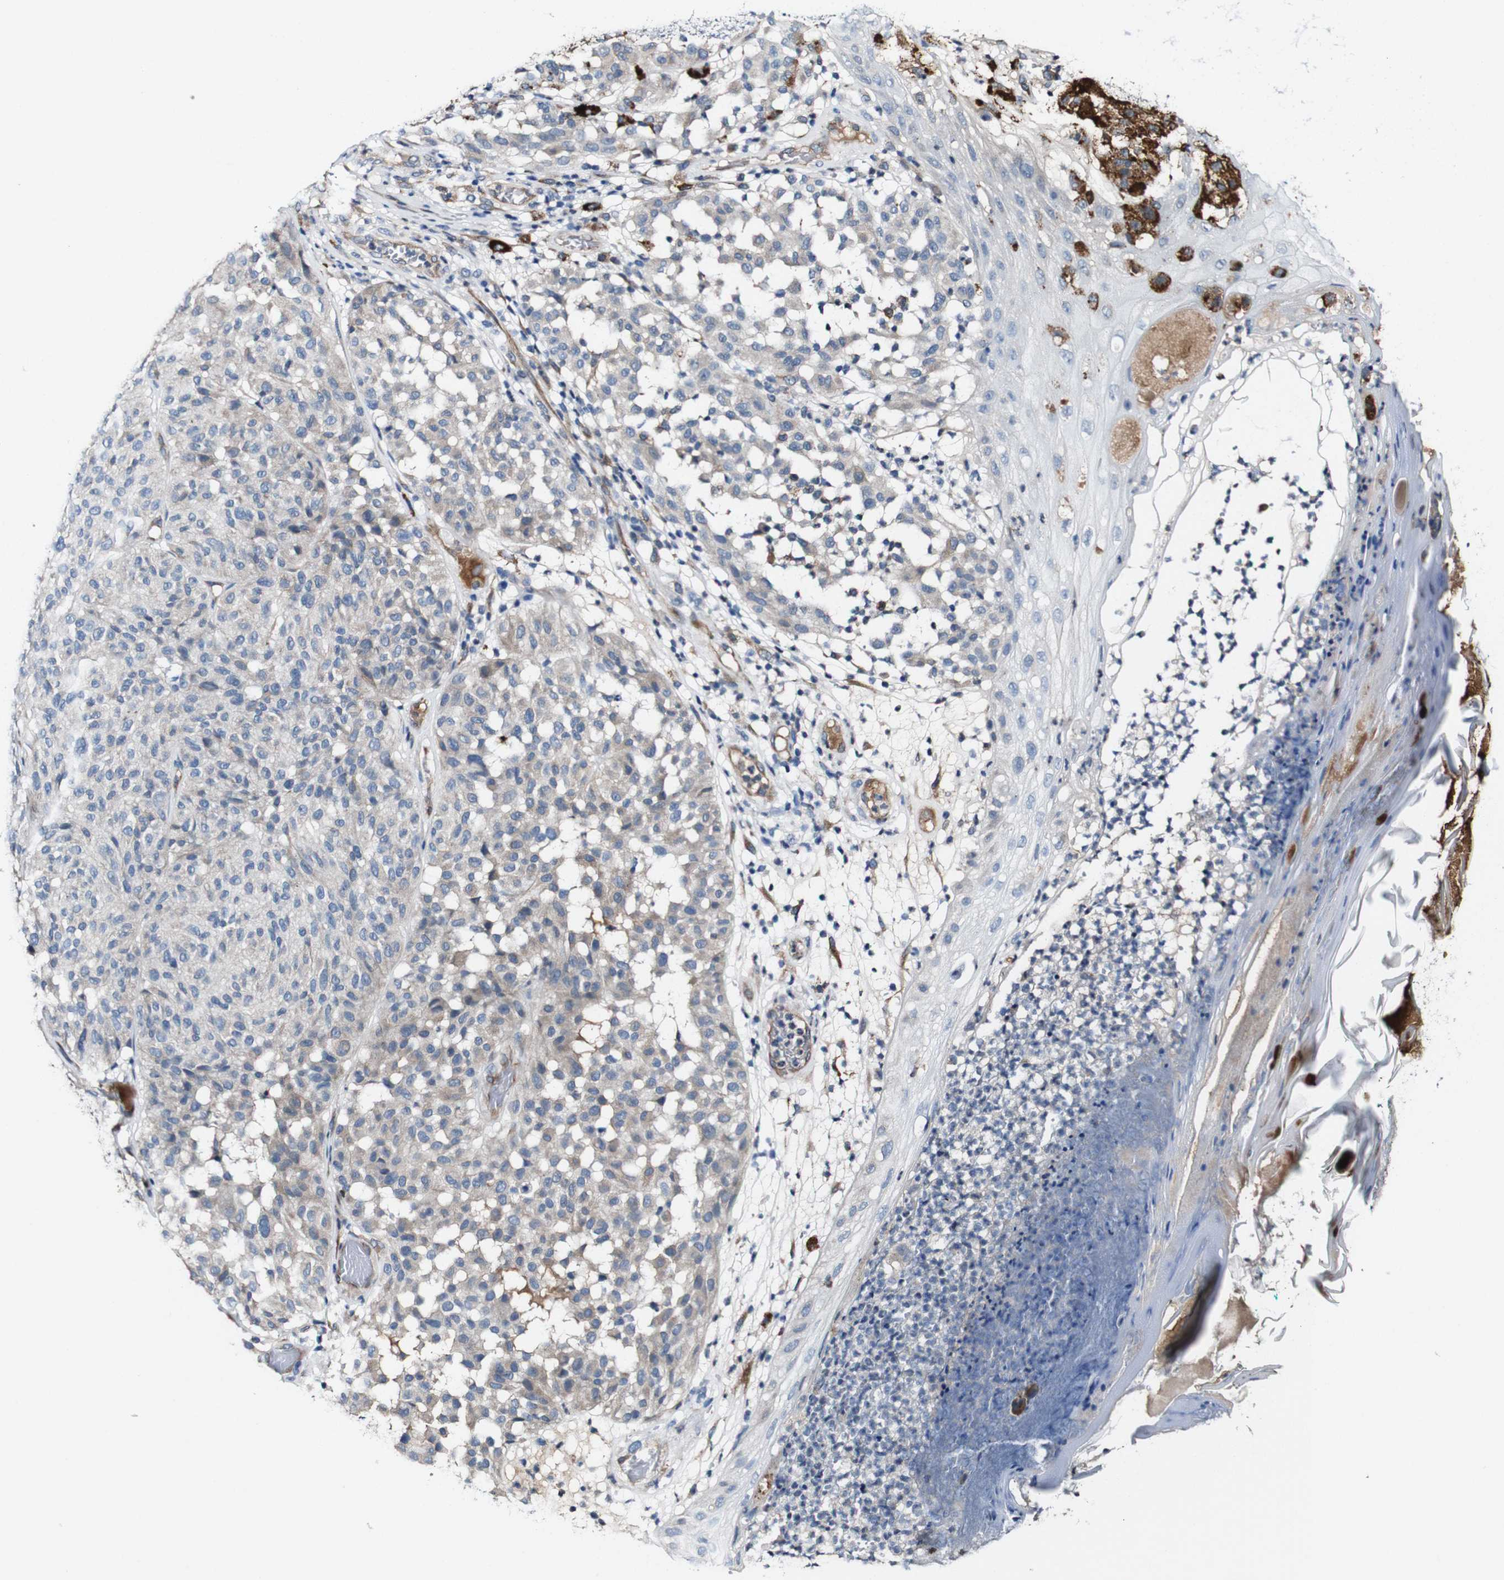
{"staining": {"intensity": "negative", "quantity": "none", "location": "none"}, "tissue": "melanoma", "cell_type": "Tumor cells", "image_type": "cancer", "snomed": [{"axis": "morphology", "description": "Malignant melanoma, NOS"}, {"axis": "topography", "description": "Skin"}], "caption": "Tumor cells show no significant protein staining in melanoma.", "gene": "GRAMD1A", "patient": {"sex": "female", "age": 46}}